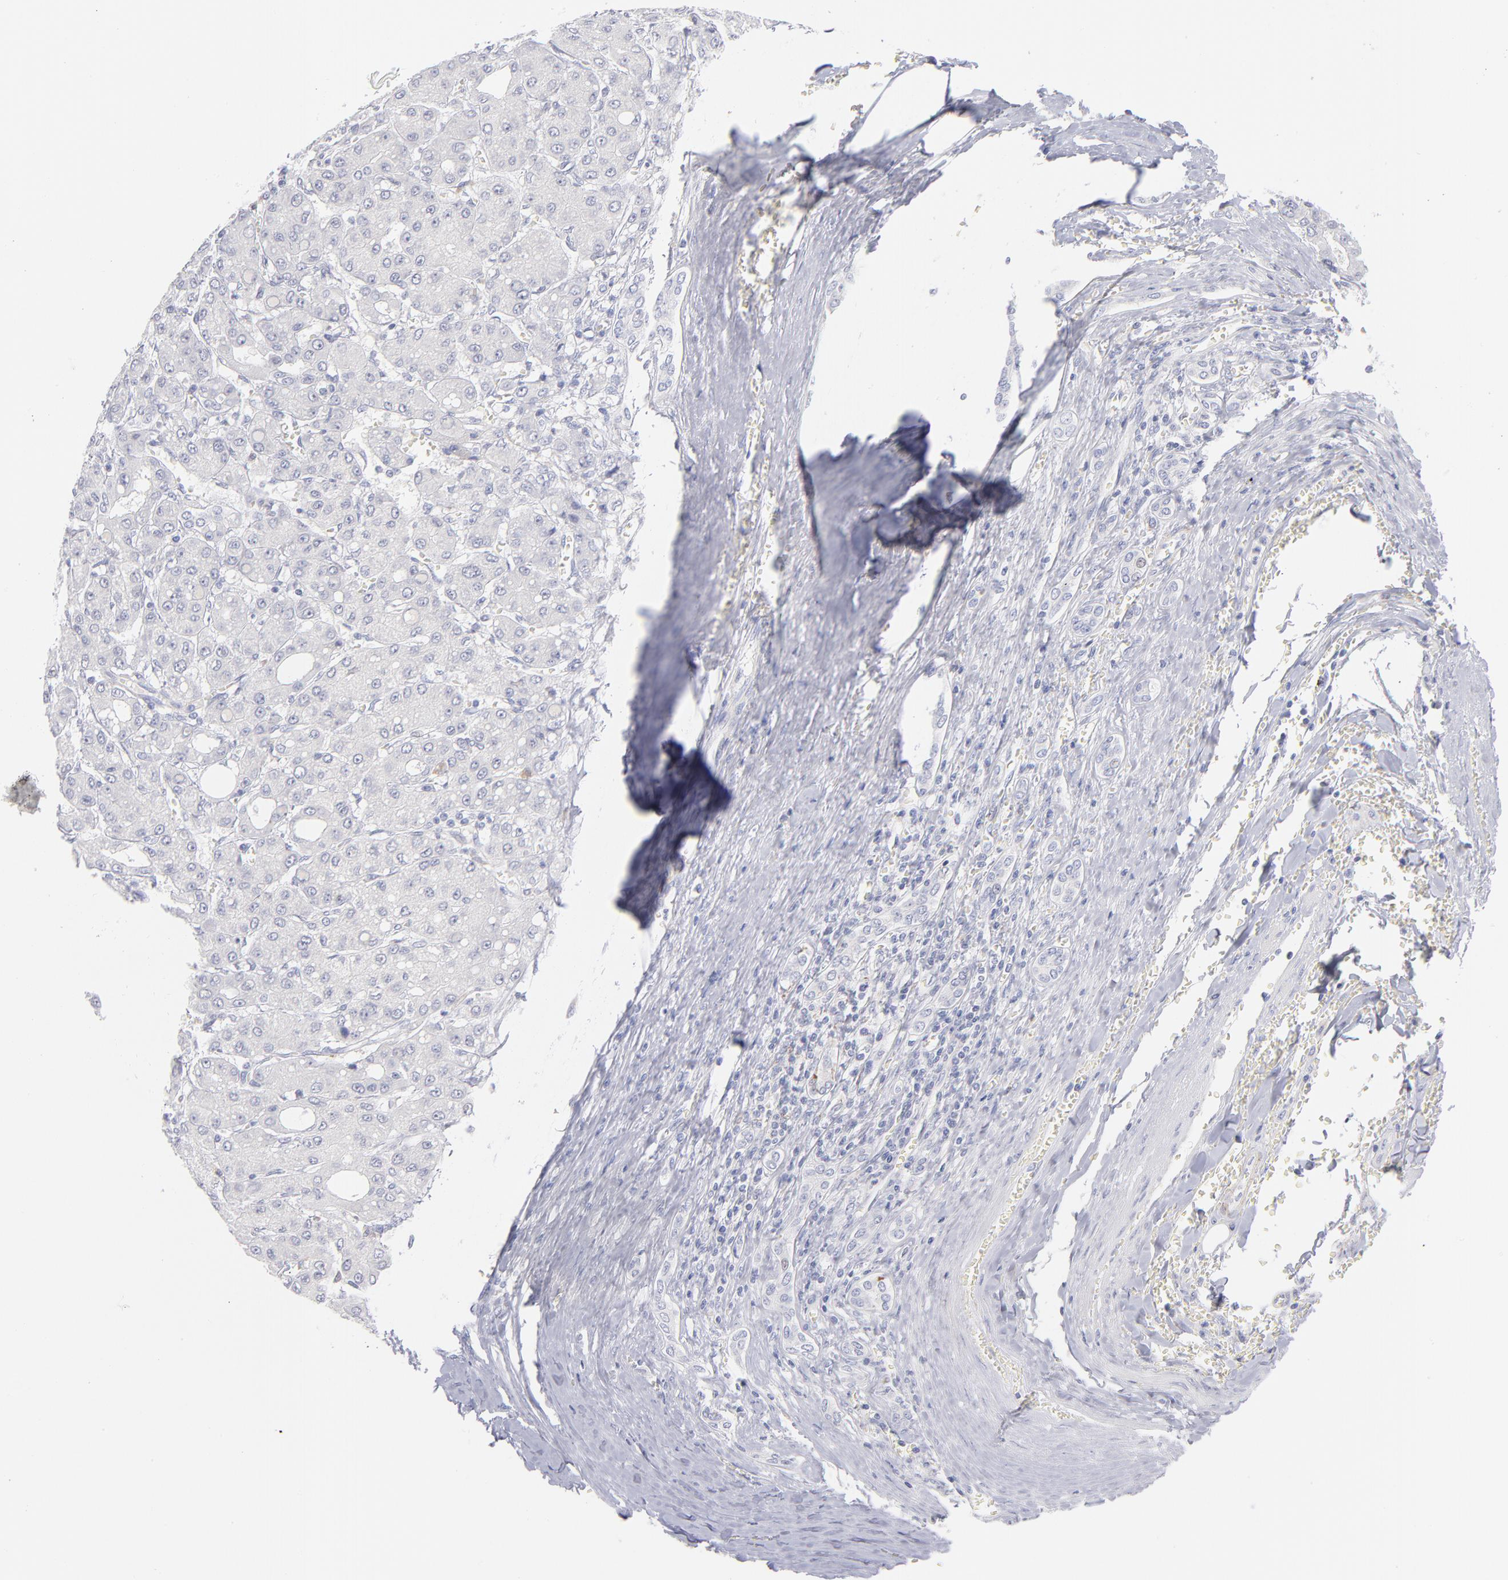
{"staining": {"intensity": "negative", "quantity": "none", "location": "none"}, "tissue": "liver cancer", "cell_type": "Tumor cells", "image_type": "cancer", "snomed": [{"axis": "morphology", "description": "Carcinoma, Hepatocellular, NOS"}, {"axis": "topography", "description": "Liver"}], "caption": "The IHC image has no significant positivity in tumor cells of liver cancer tissue. (Brightfield microscopy of DAB immunohistochemistry (IHC) at high magnification).", "gene": "MTHFD2", "patient": {"sex": "male", "age": 69}}